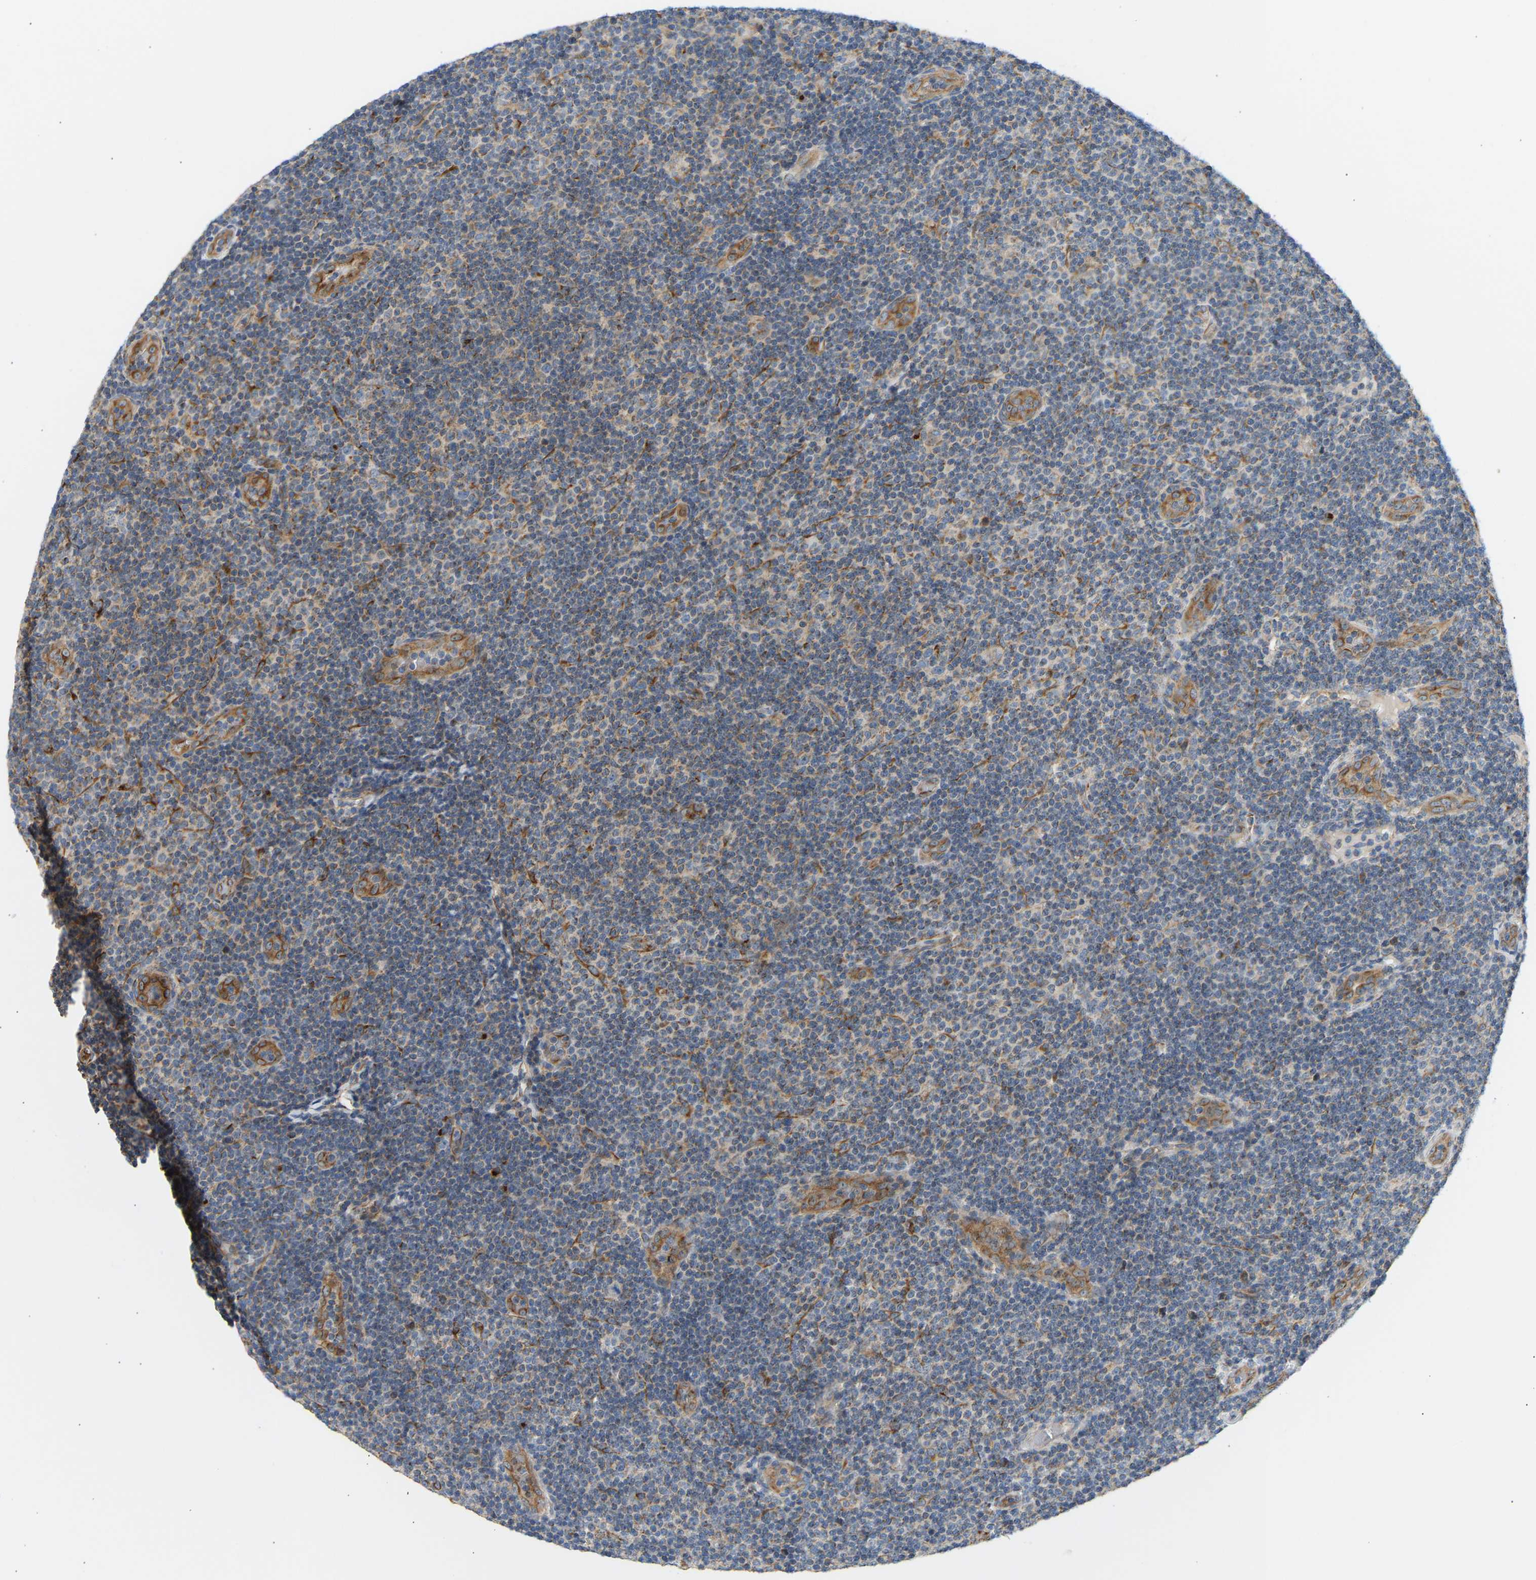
{"staining": {"intensity": "negative", "quantity": "none", "location": "none"}, "tissue": "lymphoma", "cell_type": "Tumor cells", "image_type": "cancer", "snomed": [{"axis": "morphology", "description": "Malignant lymphoma, non-Hodgkin's type, Low grade"}, {"axis": "topography", "description": "Lymph node"}], "caption": "Low-grade malignant lymphoma, non-Hodgkin's type was stained to show a protein in brown. There is no significant staining in tumor cells.", "gene": "YIPF2", "patient": {"sex": "male", "age": 83}}